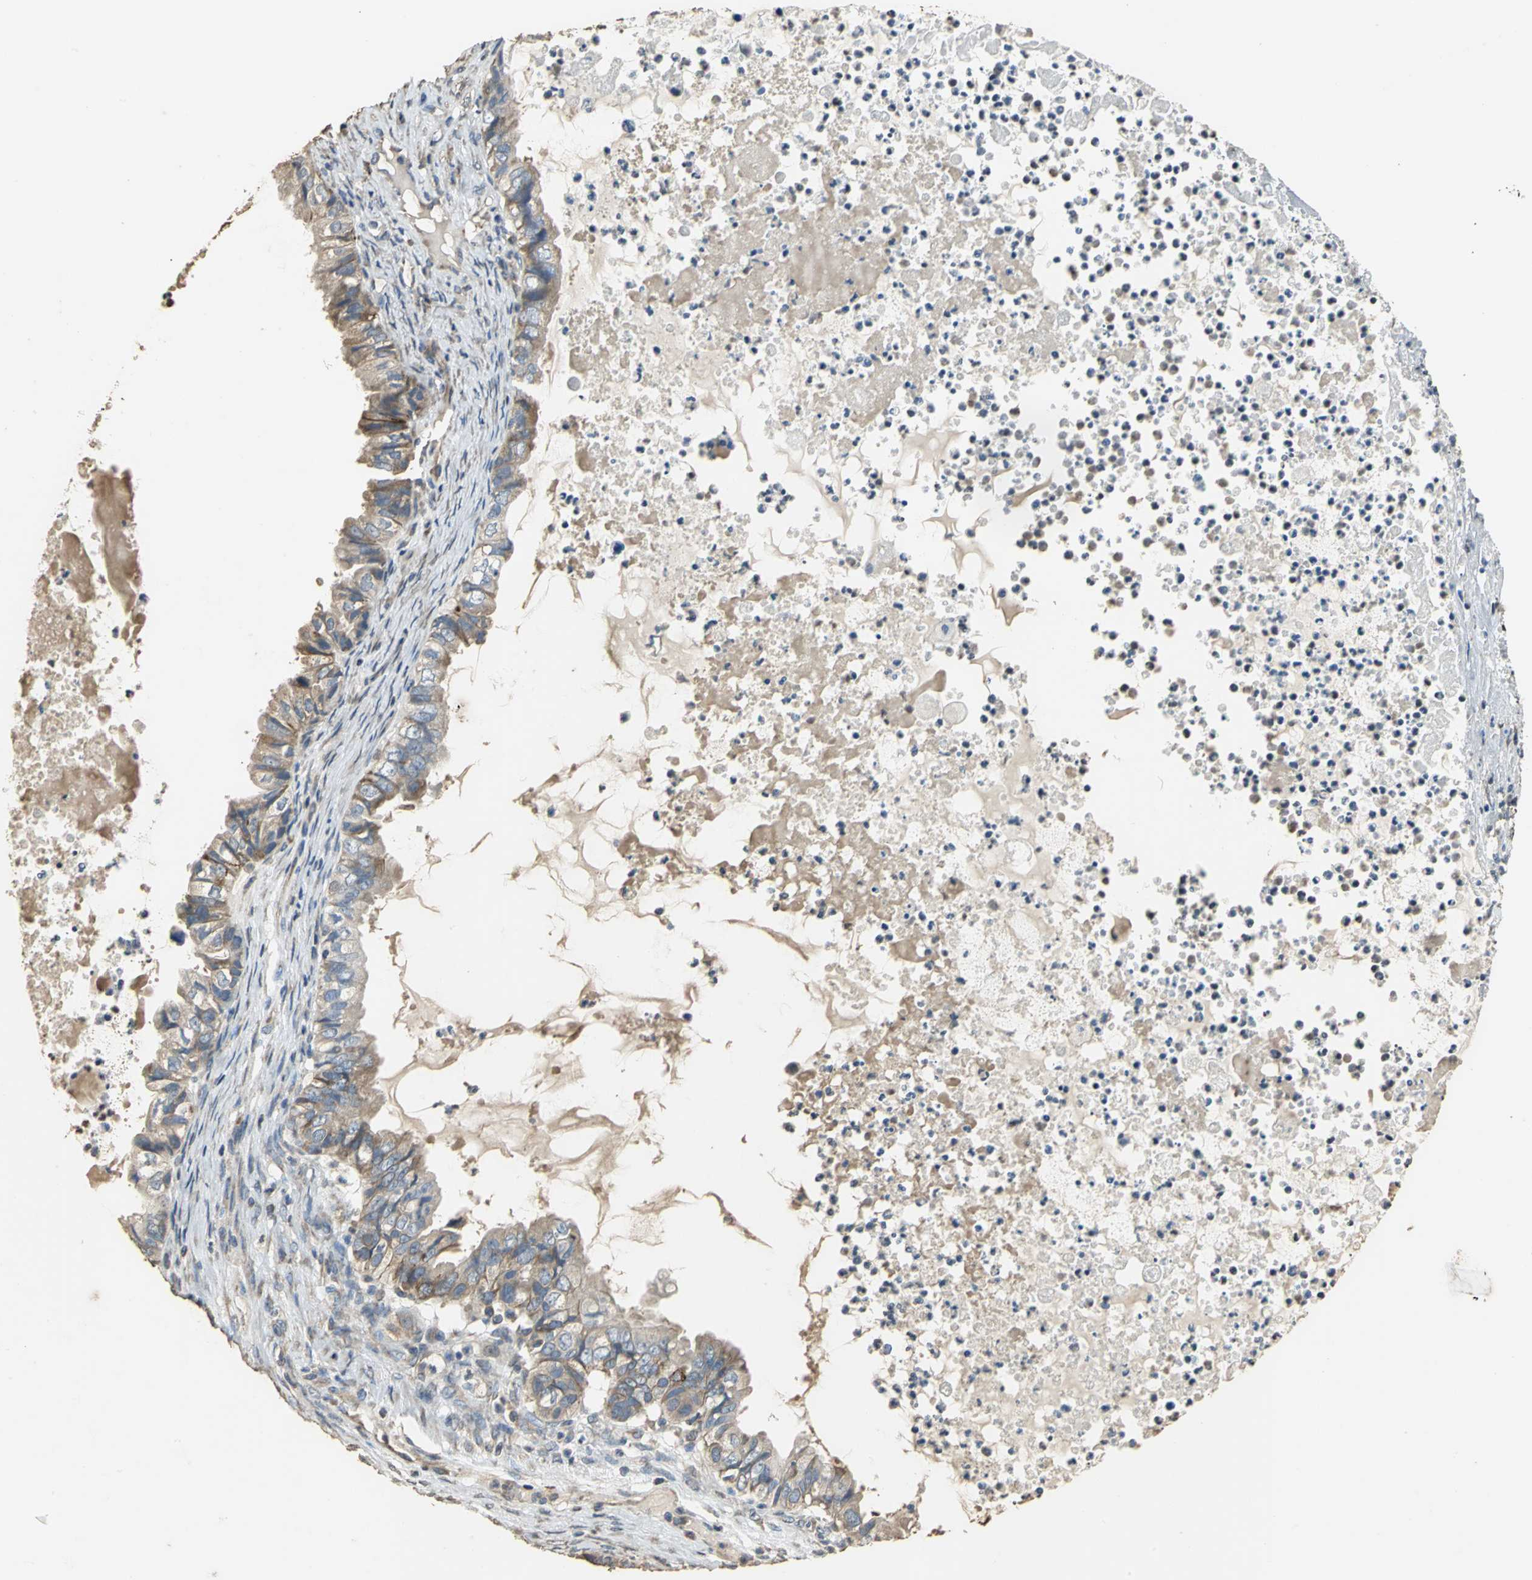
{"staining": {"intensity": "weak", "quantity": "25%-75%", "location": "cytoplasmic/membranous"}, "tissue": "ovarian cancer", "cell_type": "Tumor cells", "image_type": "cancer", "snomed": [{"axis": "morphology", "description": "Cystadenocarcinoma, mucinous, NOS"}, {"axis": "topography", "description": "Ovary"}], "caption": "This image displays immunohistochemistry (IHC) staining of ovarian cancer (mucinous cystadenocarcinoma), with low weak cytoplasmic/membranous expression in about 25%-75% of tumor cells.", "gene": "ACSL4", "patient": {"sex": "female", "age": 80}}